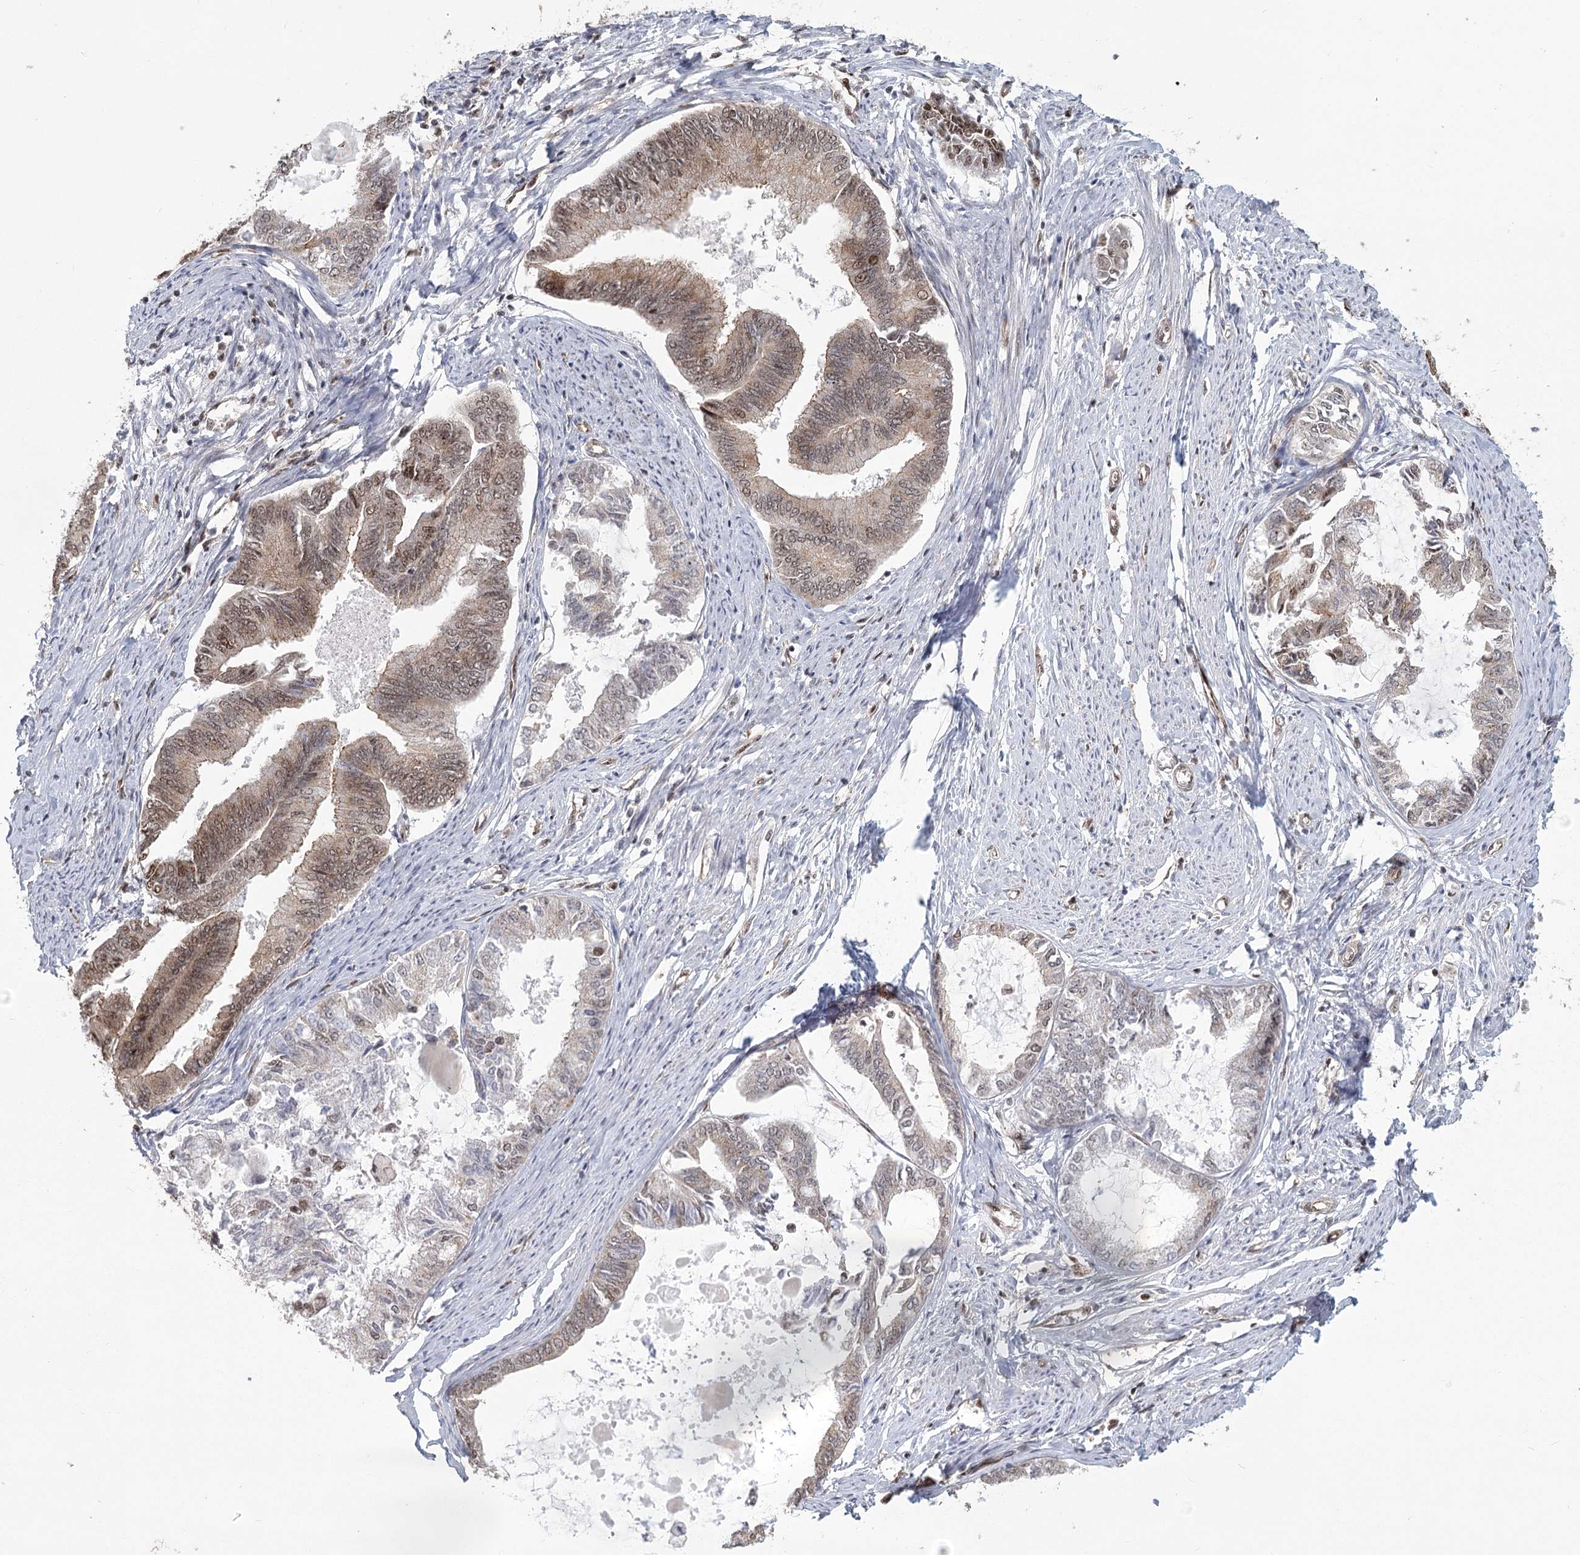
{"staining": {"intensity": "moderate", "quantity": "<25%", "location": "nuclear"}, "tissue": "endometrial cancer", "cell_type": "Tumor cells", "image_type": "cancer", "snomed": [{"axis": "morphology", "description": "Adenocarcinoma, NOS"}, {"axis": "topography", "description": "Endometrium"}], "caption": "Tumor cells reveal moderate nuclear positivity in about <25% of cells in adenocarcinoma (endometrial).", "gene": "PARM1", "patient": {"sex": "female", "age": 86}}